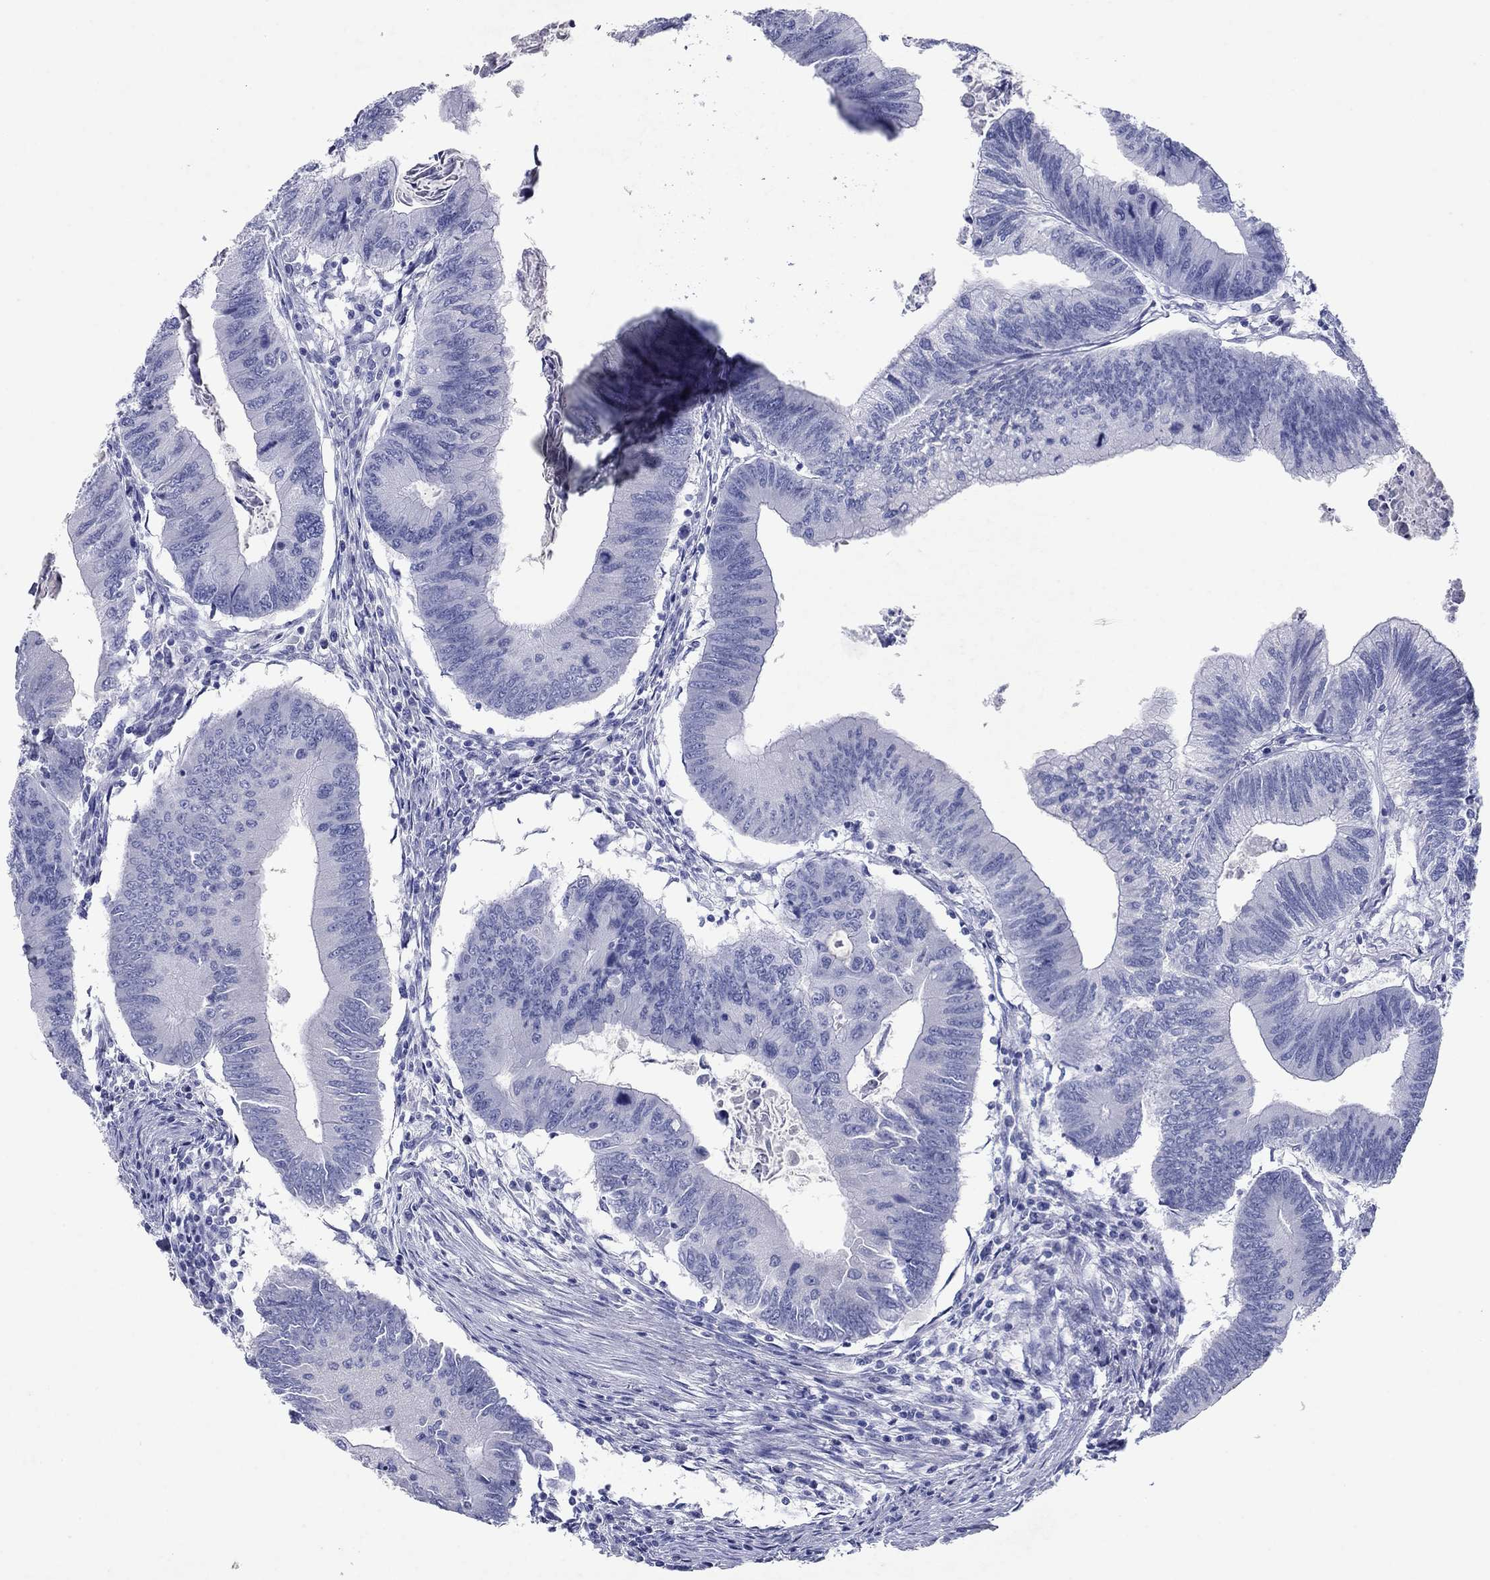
{"staining": {"intensity": "negative", "quantity": "none", "location": "none"}, "tissue": "colorectal cancer", "cell_type": "Tumor cells", "image_type": "cancer", "snomed": [{"axis": "morphology", "description": "Adenocarcinoma, NOS"}, {"axis": "topography", "description": "Colon"}], "caption": "Image shows no protein positivity in tumor cells of colorectal adenocarcinoma tissue.", "gene": "ATP4A", "patient": {"sex": "male", "age": 53}}